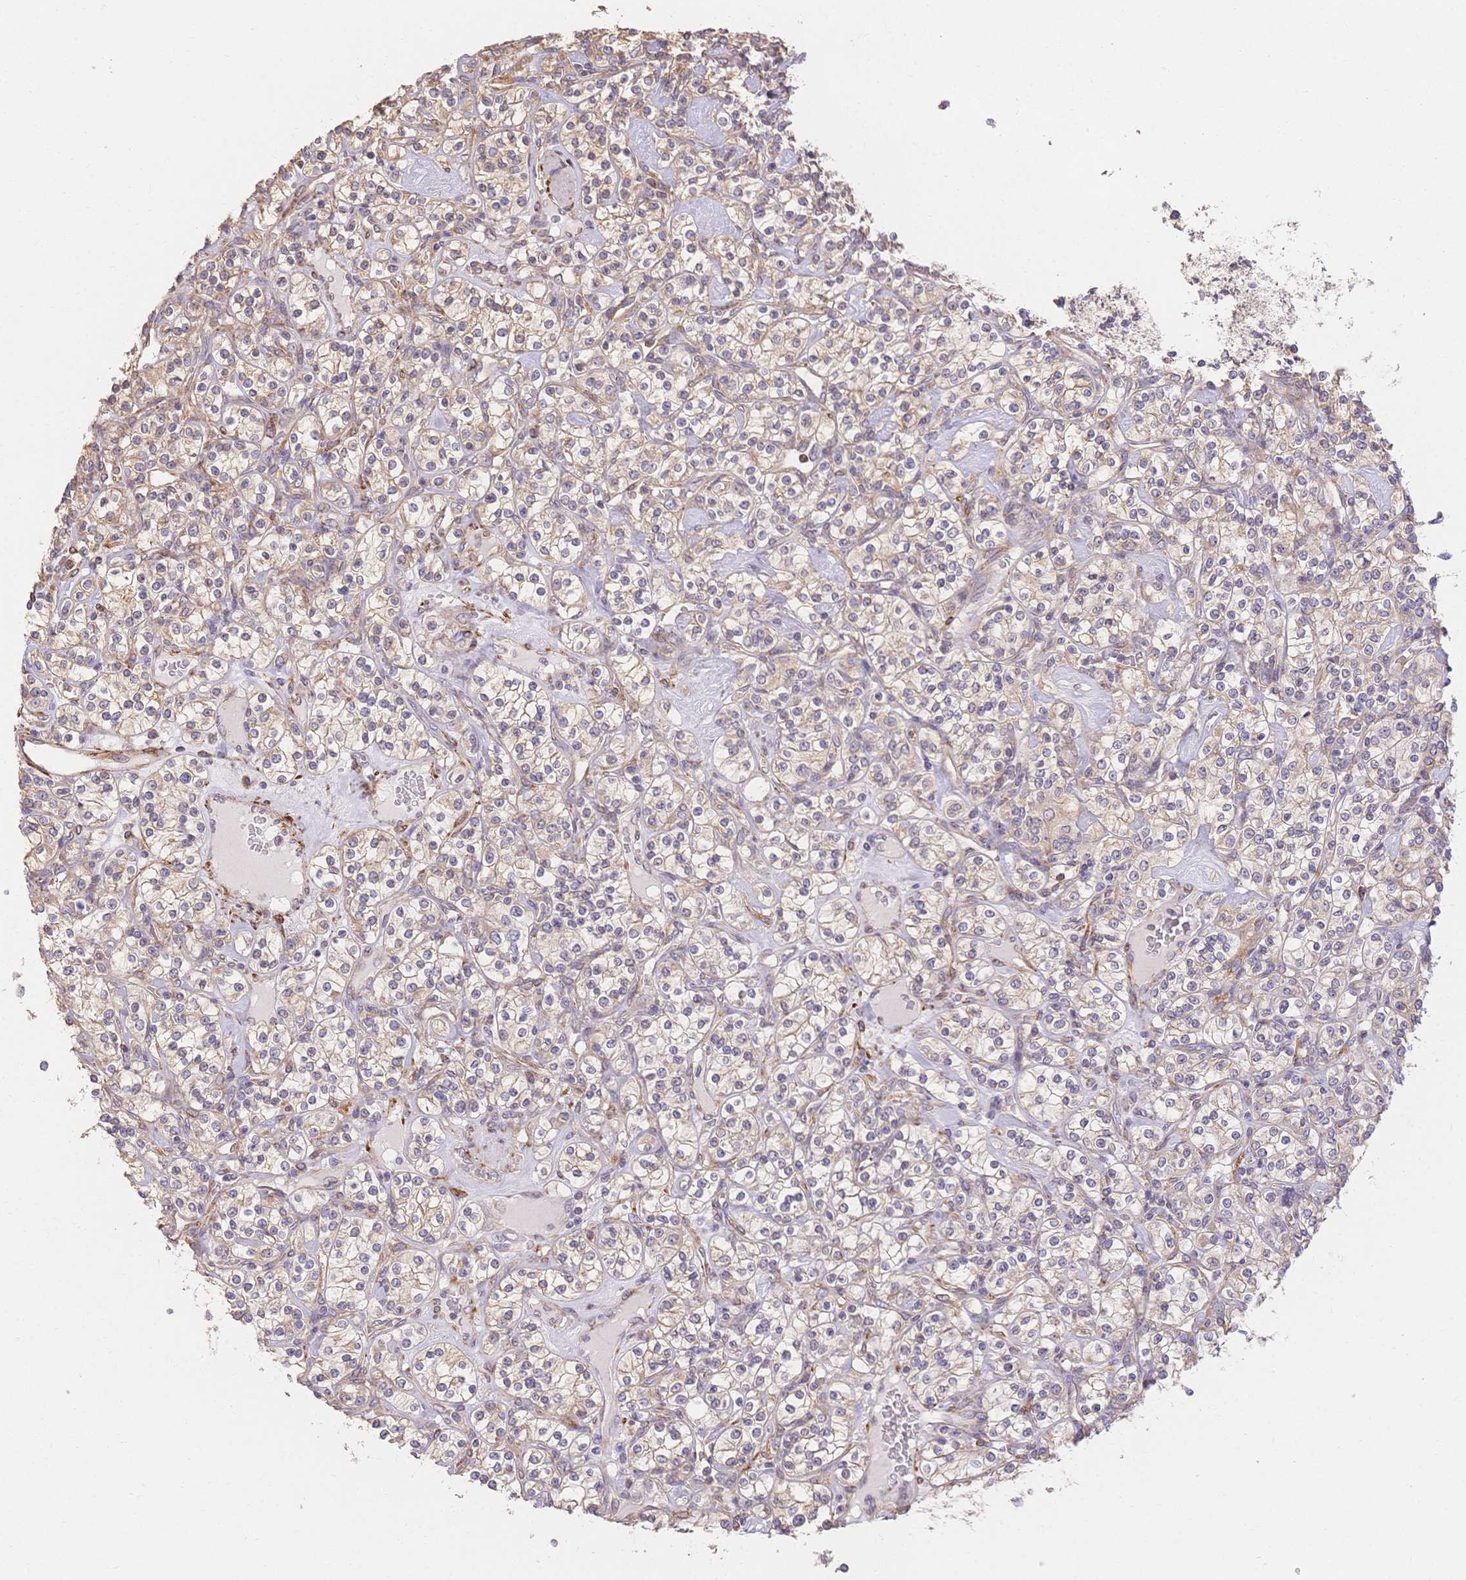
{"staining": {"intensity": "weak", "quantity": "25%-75%", "location": "cytoplasmic/membranous"}, "tissue": "renal cancer", "cell_type": "Tumor cells", "image_type": "cancer", "snomed": [{"axis": "morphology", "description": "Adenocarcinoma, NOS"}, {"axis": "topography", "description": "Kidney"}], "caption": "Protein expression analysis of renal cancer exhibits weak cytoplasmic/membranous staining in about 25%-75% of tumor cells. The staining is performed using DAB brown chromogen to label protein expression. The nuclei are counter-stained blue using hematoxylin.", "gene": "HS3ST5", "patient": {"sex": "male", "age": 77}}